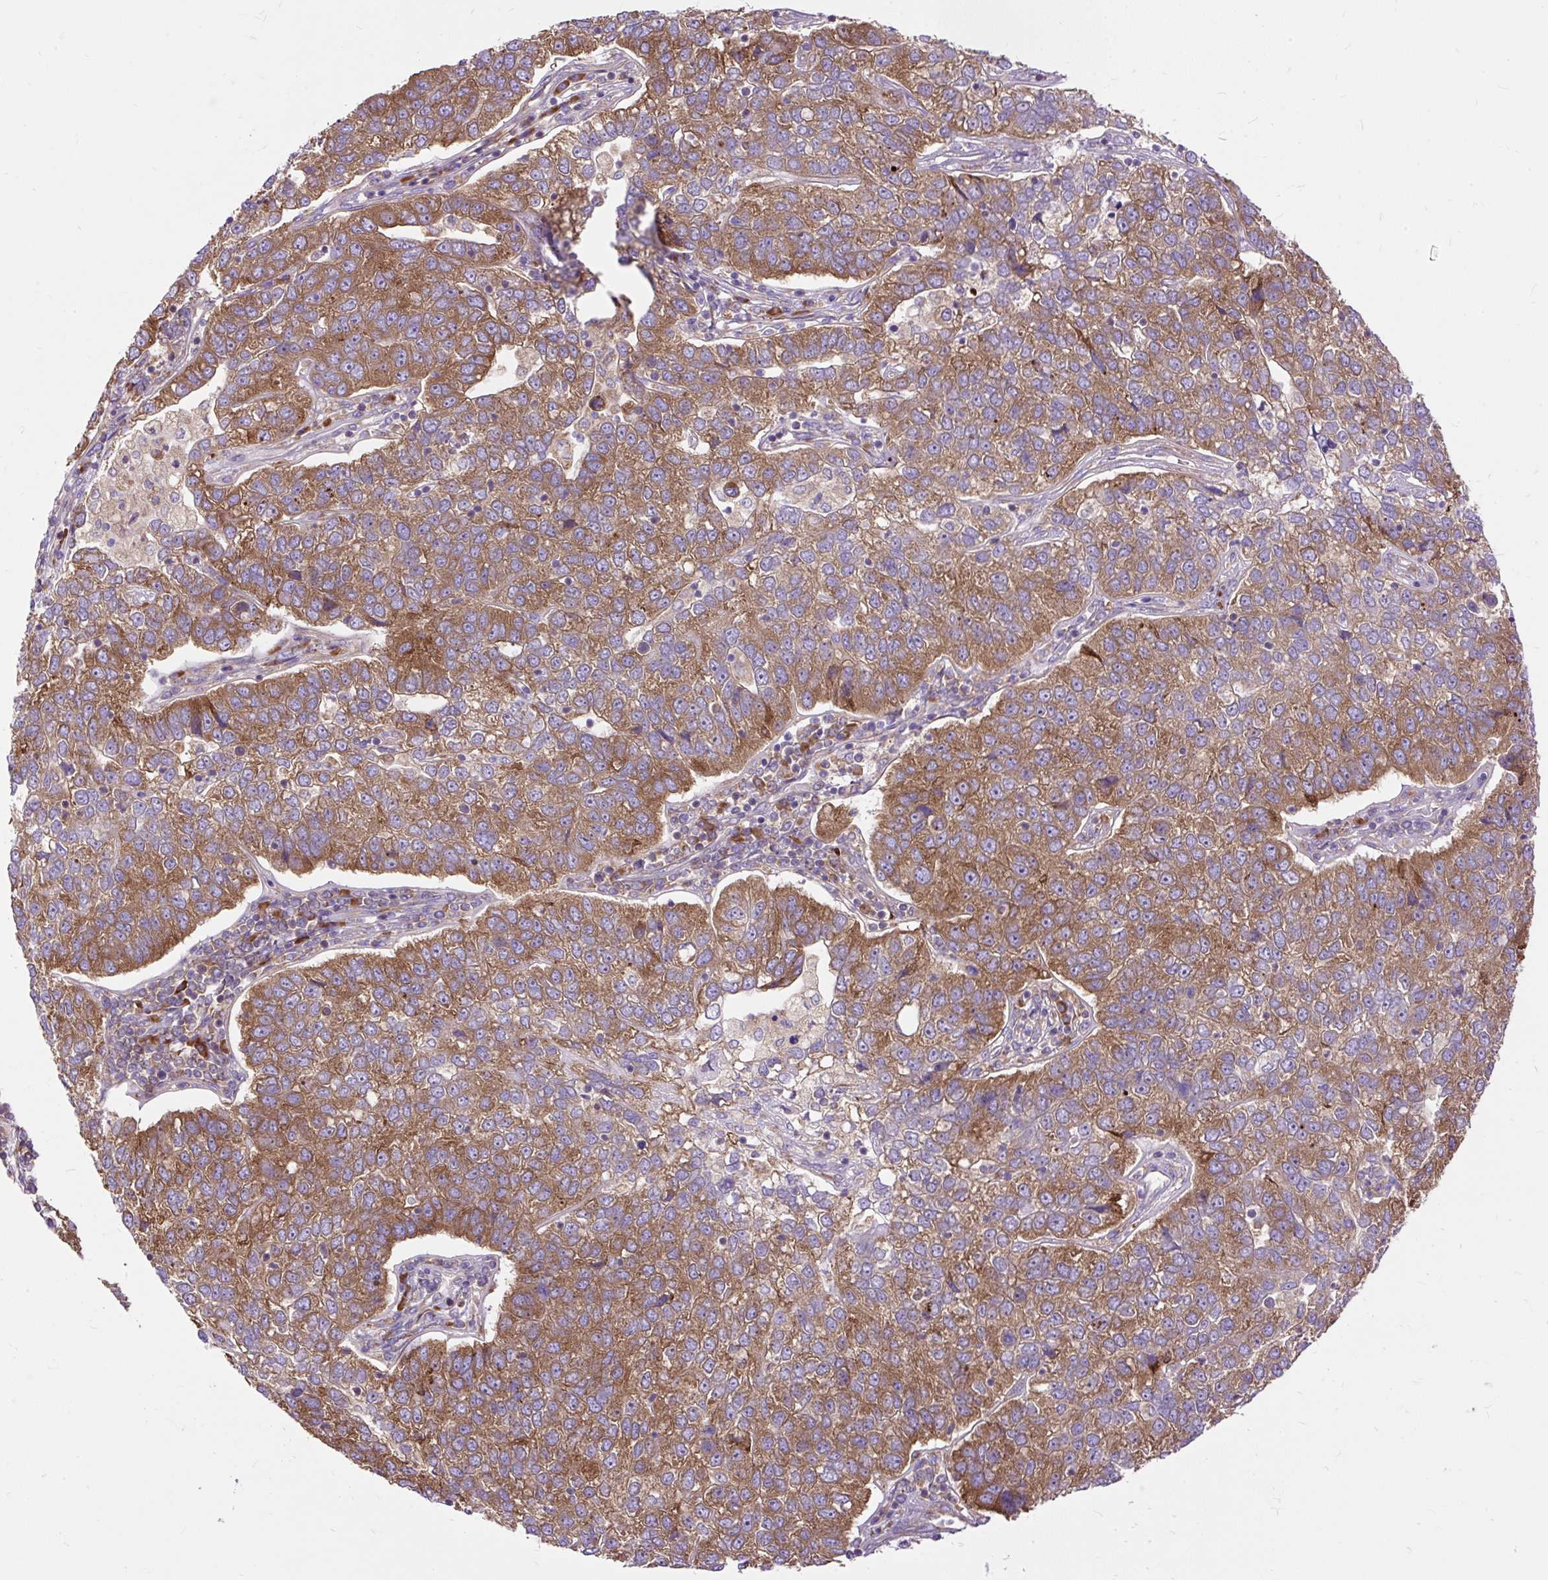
{"staining": {"intensity": "moderate", "quantity": ">75%", "location": "cytoplasmic/membranous"}, "tissue": "pancreatic cancer", "cell_type": "Tumor cells", "image_type": "cancer", "snomed": [{"axis": "morphology", "description": "Adenocarcinoma, NOS"}, {"axis": "topography", "description": "Pancreas"}], "caption": "This is an image of immunohistochemistry (IHC) staining of adenocarcinoma (pancreatic), which shows moderate staining in the cytoplasmic/membranous of tumor cells.", "gene": "RPS5", "patient": {"sex": "female", "age": 61}}